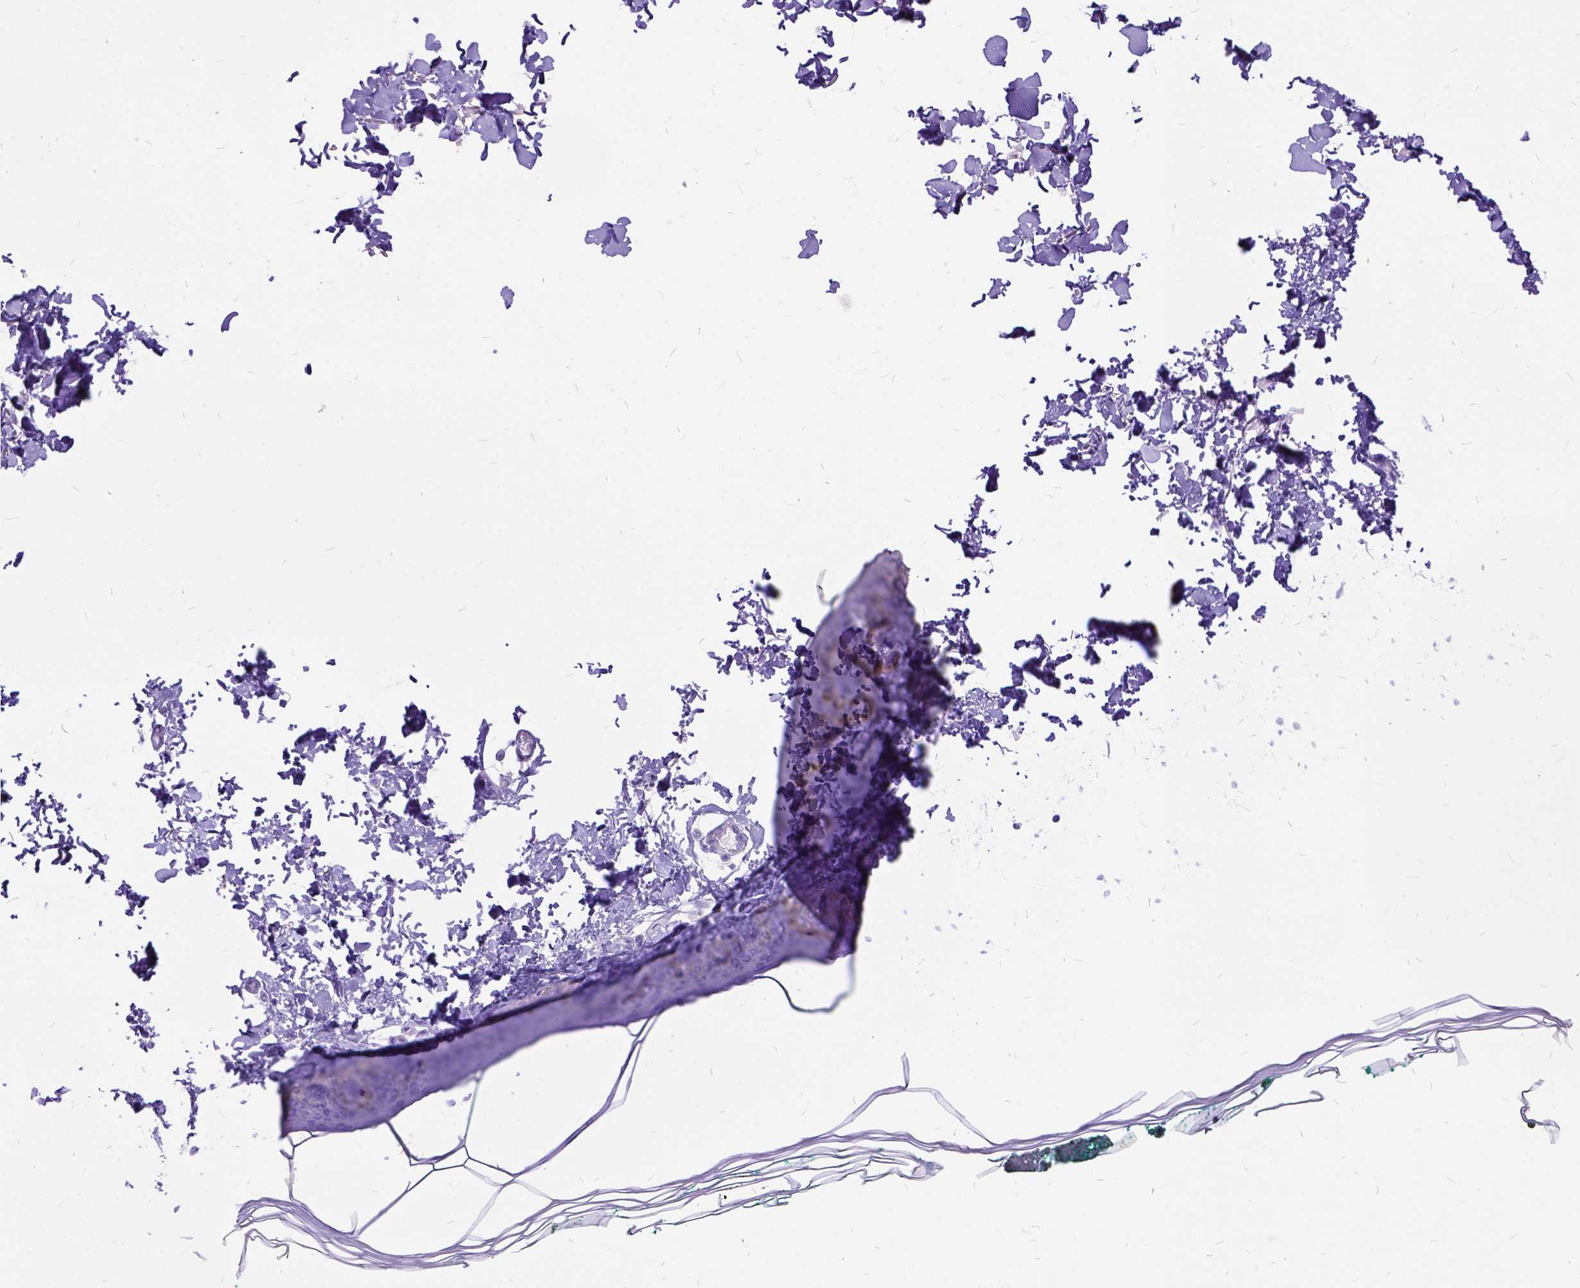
{"staining": {"intensity": "negative", "quantity": "none", "location": "none"}, "tissue": "skin", "cell_type": "Fibroblasts", "image_type": "normal", "snomed": [{"axis": "morphology", "description": "Normal tissue, NOS"}, {"axis": "topography", "description": "Skin"}, {"axis": "topography", "description": "Peripheral nerve tissue"}], "caption": "An immunohistochemistry (IHC) image of benign skin is shown. There is no staining in fibroblasts of skin. The staining was performed using DAB to visualize the protein expression in brown, while the nuclei were stained in blue with hematoxylin (Magnification: 20x).", "gene": "ARL9", "patient": {"sex": "female", "age": 45}}